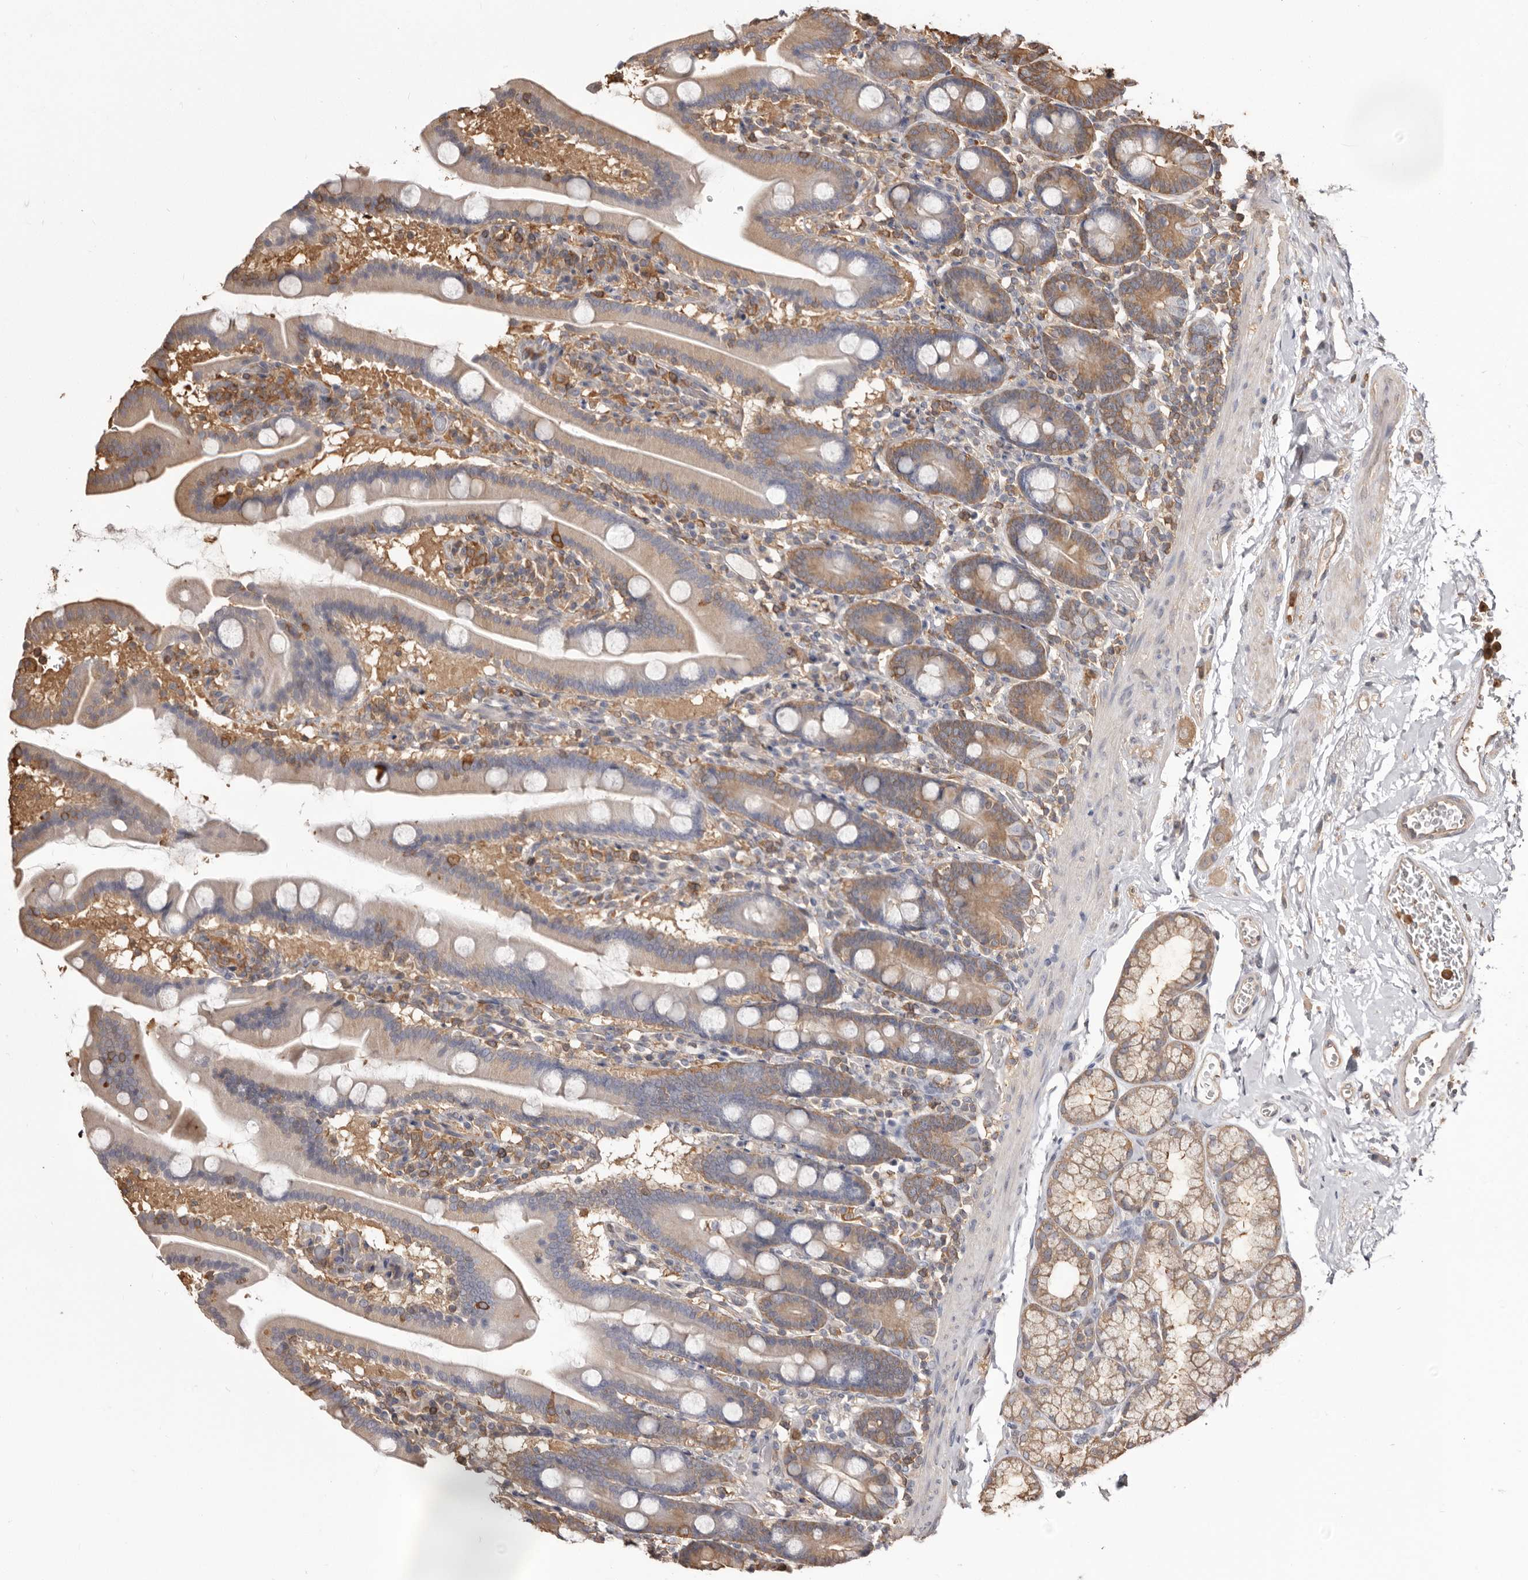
{"staining": {"intensity": "moderate", "quantity": ">75%", "location": "cytoplasmic/membranous"}, "tissue": "duodenum", "cell_type": "Glandular cells", "image_type": "normal", "snomed": [{"axis": "morphology", "description": "Normal tissue, NOS"}, {"axis": "topography", "description": "Duodenum"}], "caption": "Immunohistochemistry photomicrograph of normal duodenum: human duodenum stained using immunohistochemistry shows medium levels of moderate protein expression localized specifically in the cytoplasmic/membranous of glandular cells, appearing as a cytoplasmic/membranous brown color.", "gene": "PKM", "patient": {"sex": "male", "age": 55}}